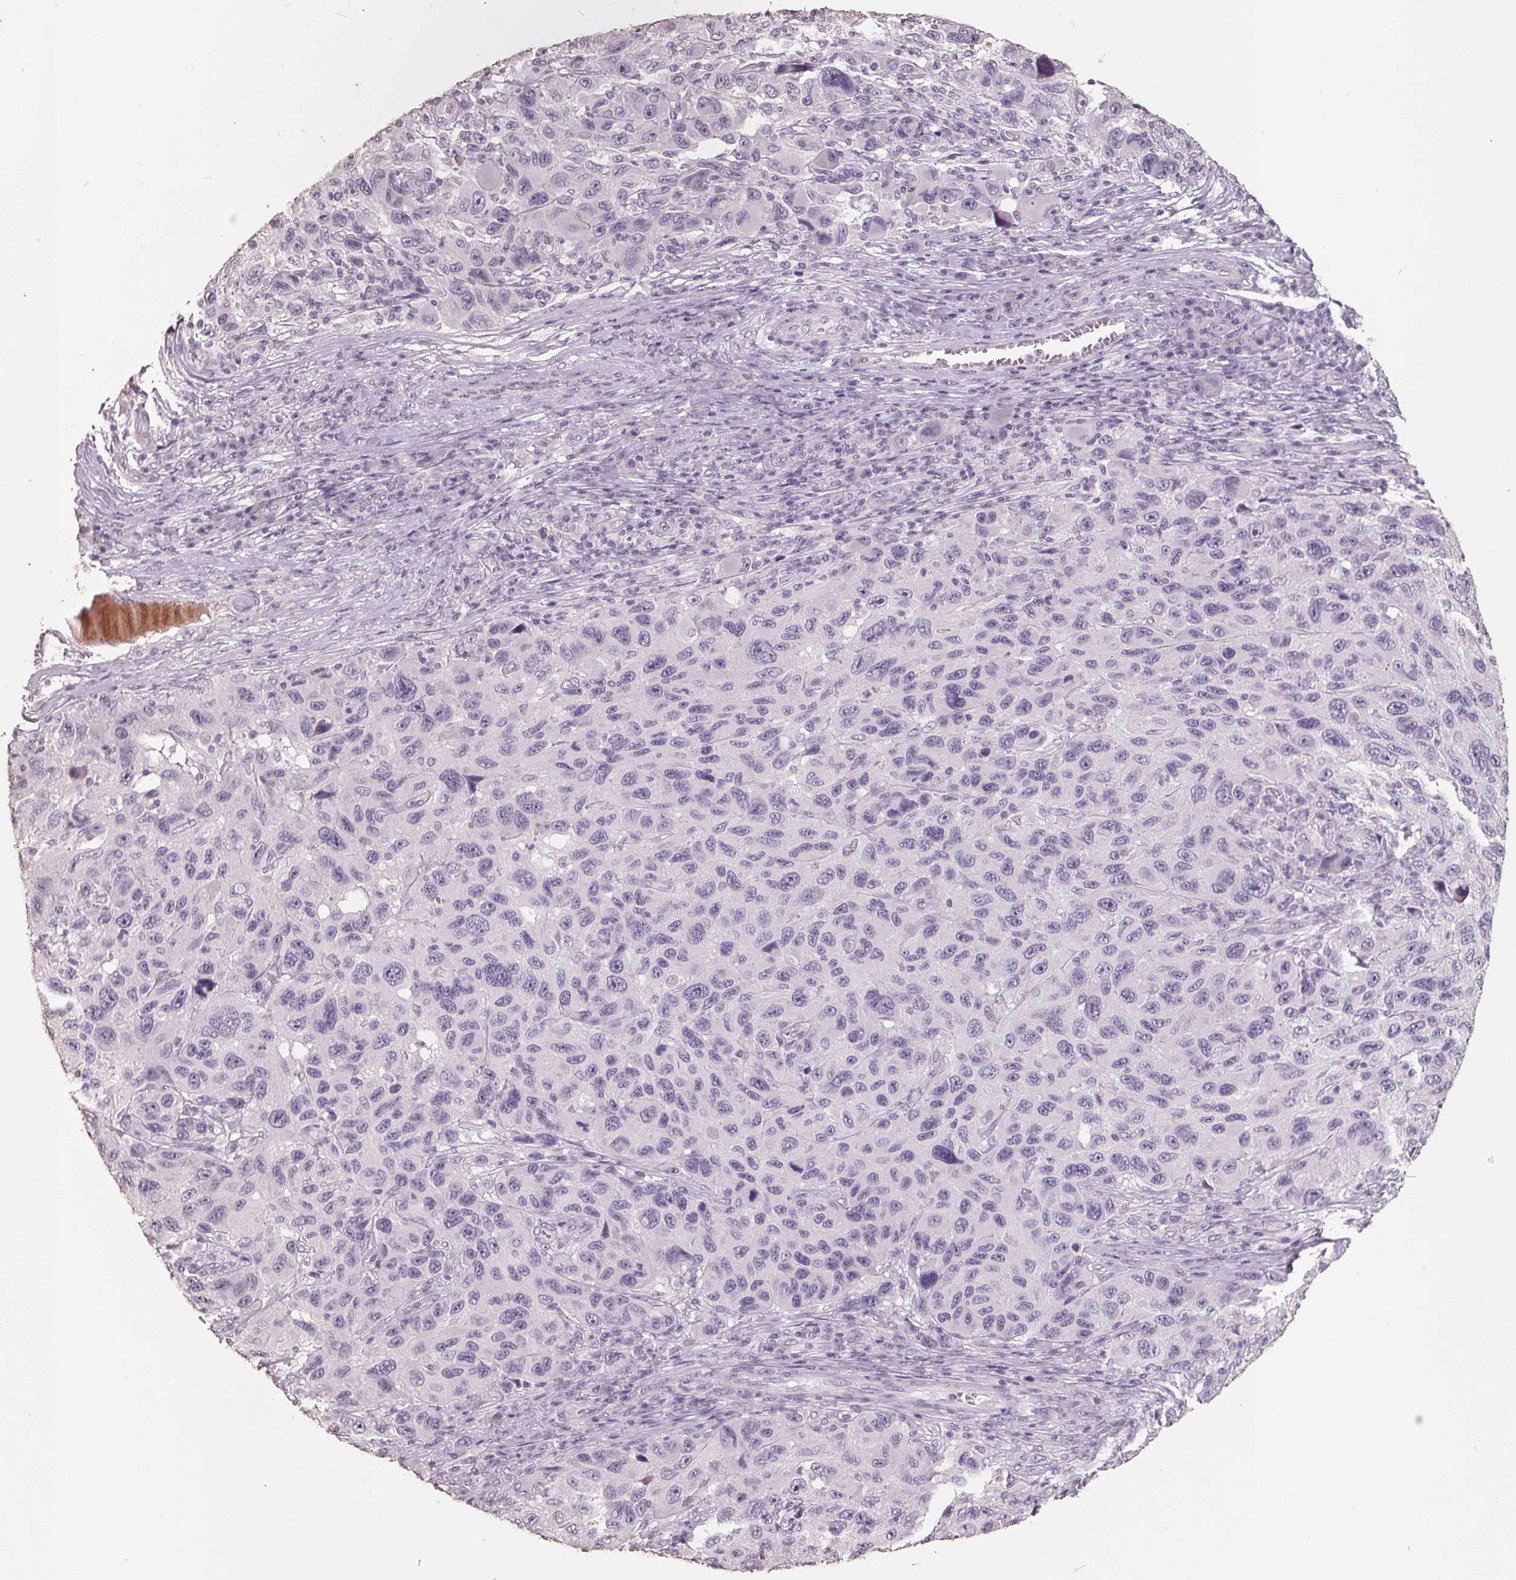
{"staining": {"intensity": "negative", "quantity": "none", "location": "none"}, "tissue": "melanoma", "cell_type": "Tumor cells", "image_type": "cancer", "snomed": [{"axis": "morphology", "description": "Malignant melanoma, NOS"}, {"axis": "topography", "description": "Skin"}], "caption": "Immunohistochemistry histopathology image of neoplastic tissue: human melanoma stained with DAB exhibits no significant protein positivity in tumor cells.", "gene": "FTCD", "patient": {"sex": "male", "age": 53}}